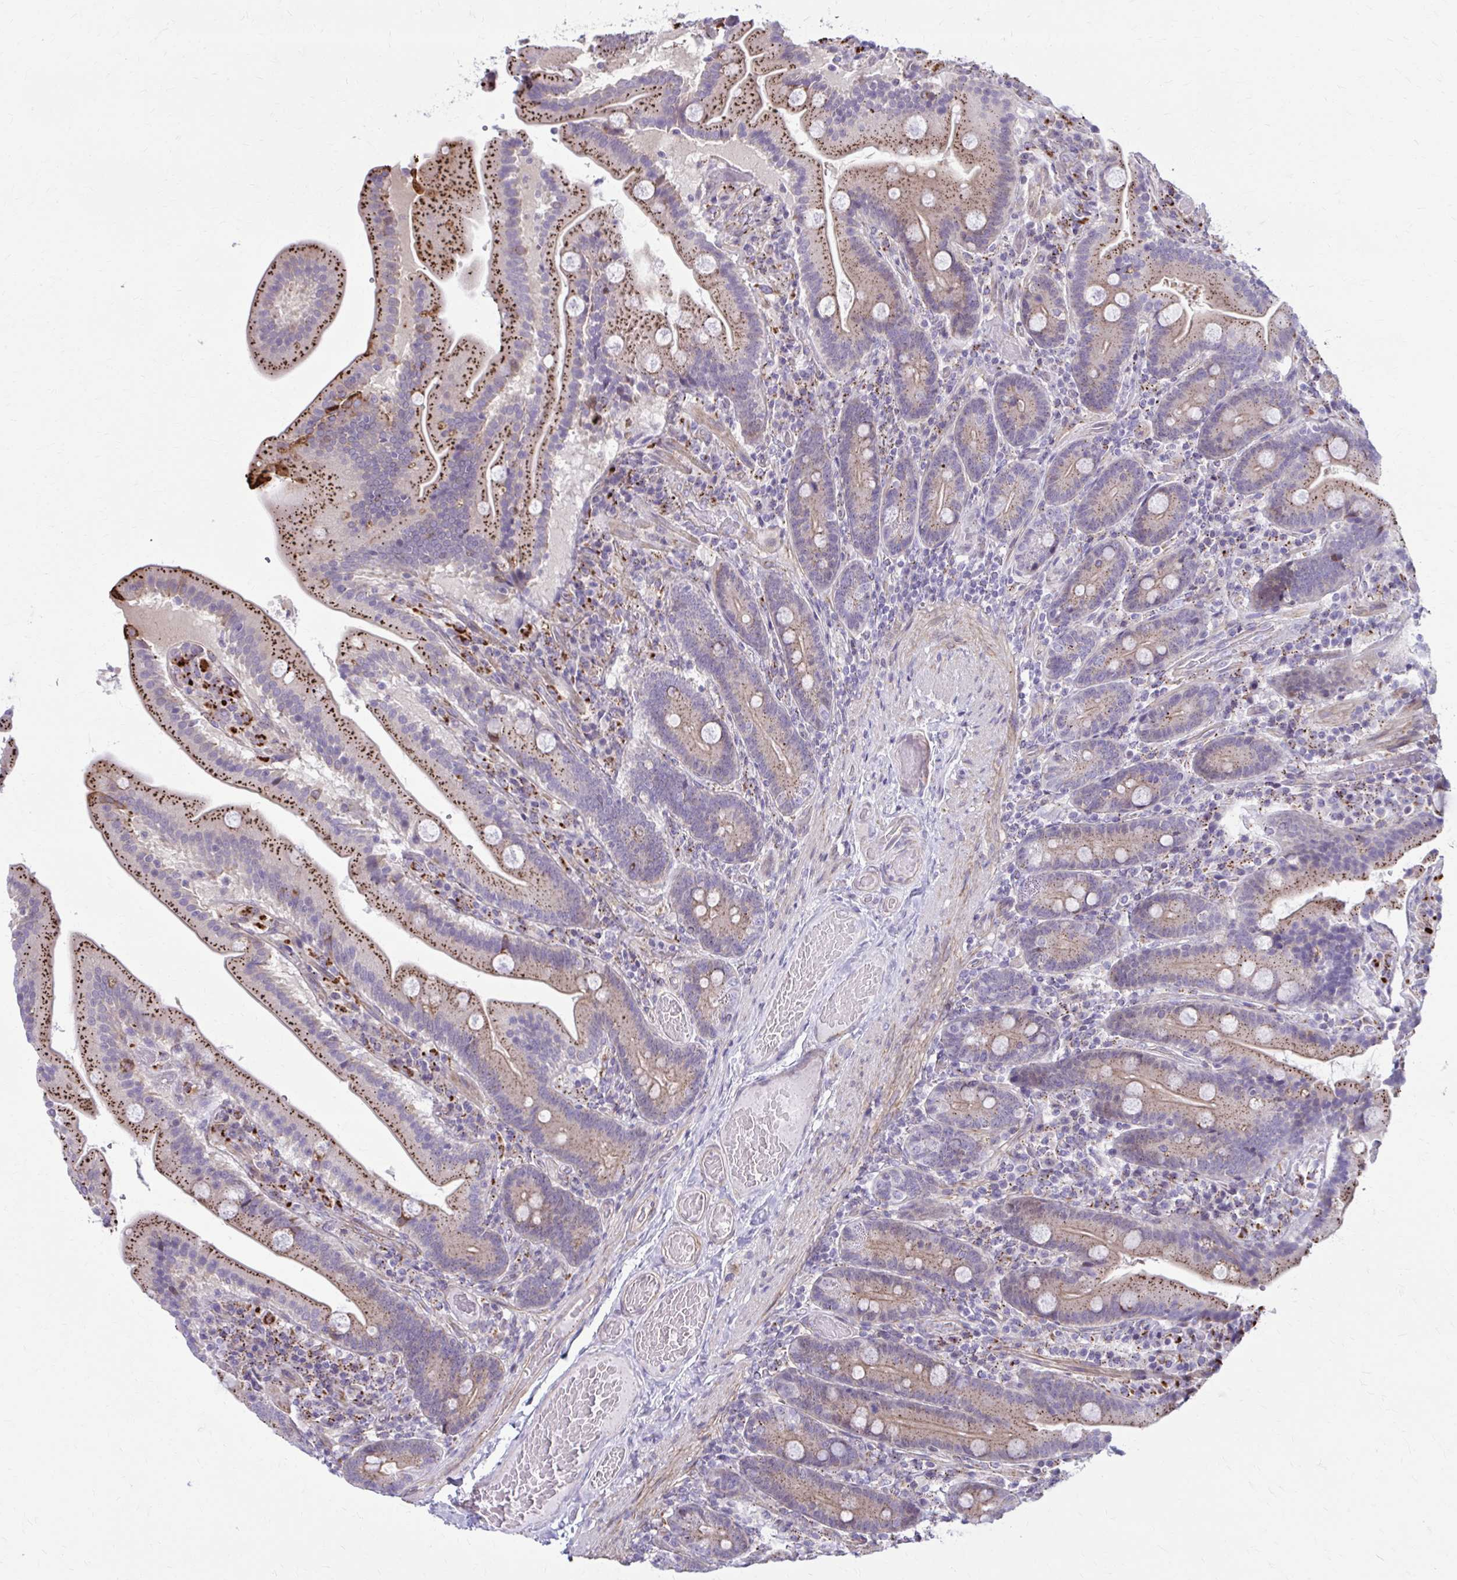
{"staining": {"intensity": "strong", "quantity": ">75%", "location": "cytoplasmic/membranous"}, "tissue": "duodenum", "cell_type": "Glandular cells", "image_type": "normal", "snomed": [{"axis": "morphology", "description": "Normal tissue, NOS"}, {"axis": "topography", "description": "Duodenum"}], "caption": "About >75% of glandular cells in unremarkable duodenum show strong cytoplasmic/membranous protein positivity as visualized by brown immunohistochemical staining.", "gene": "LRRC4B", "patient": {"sex": "female", "age": 62}}